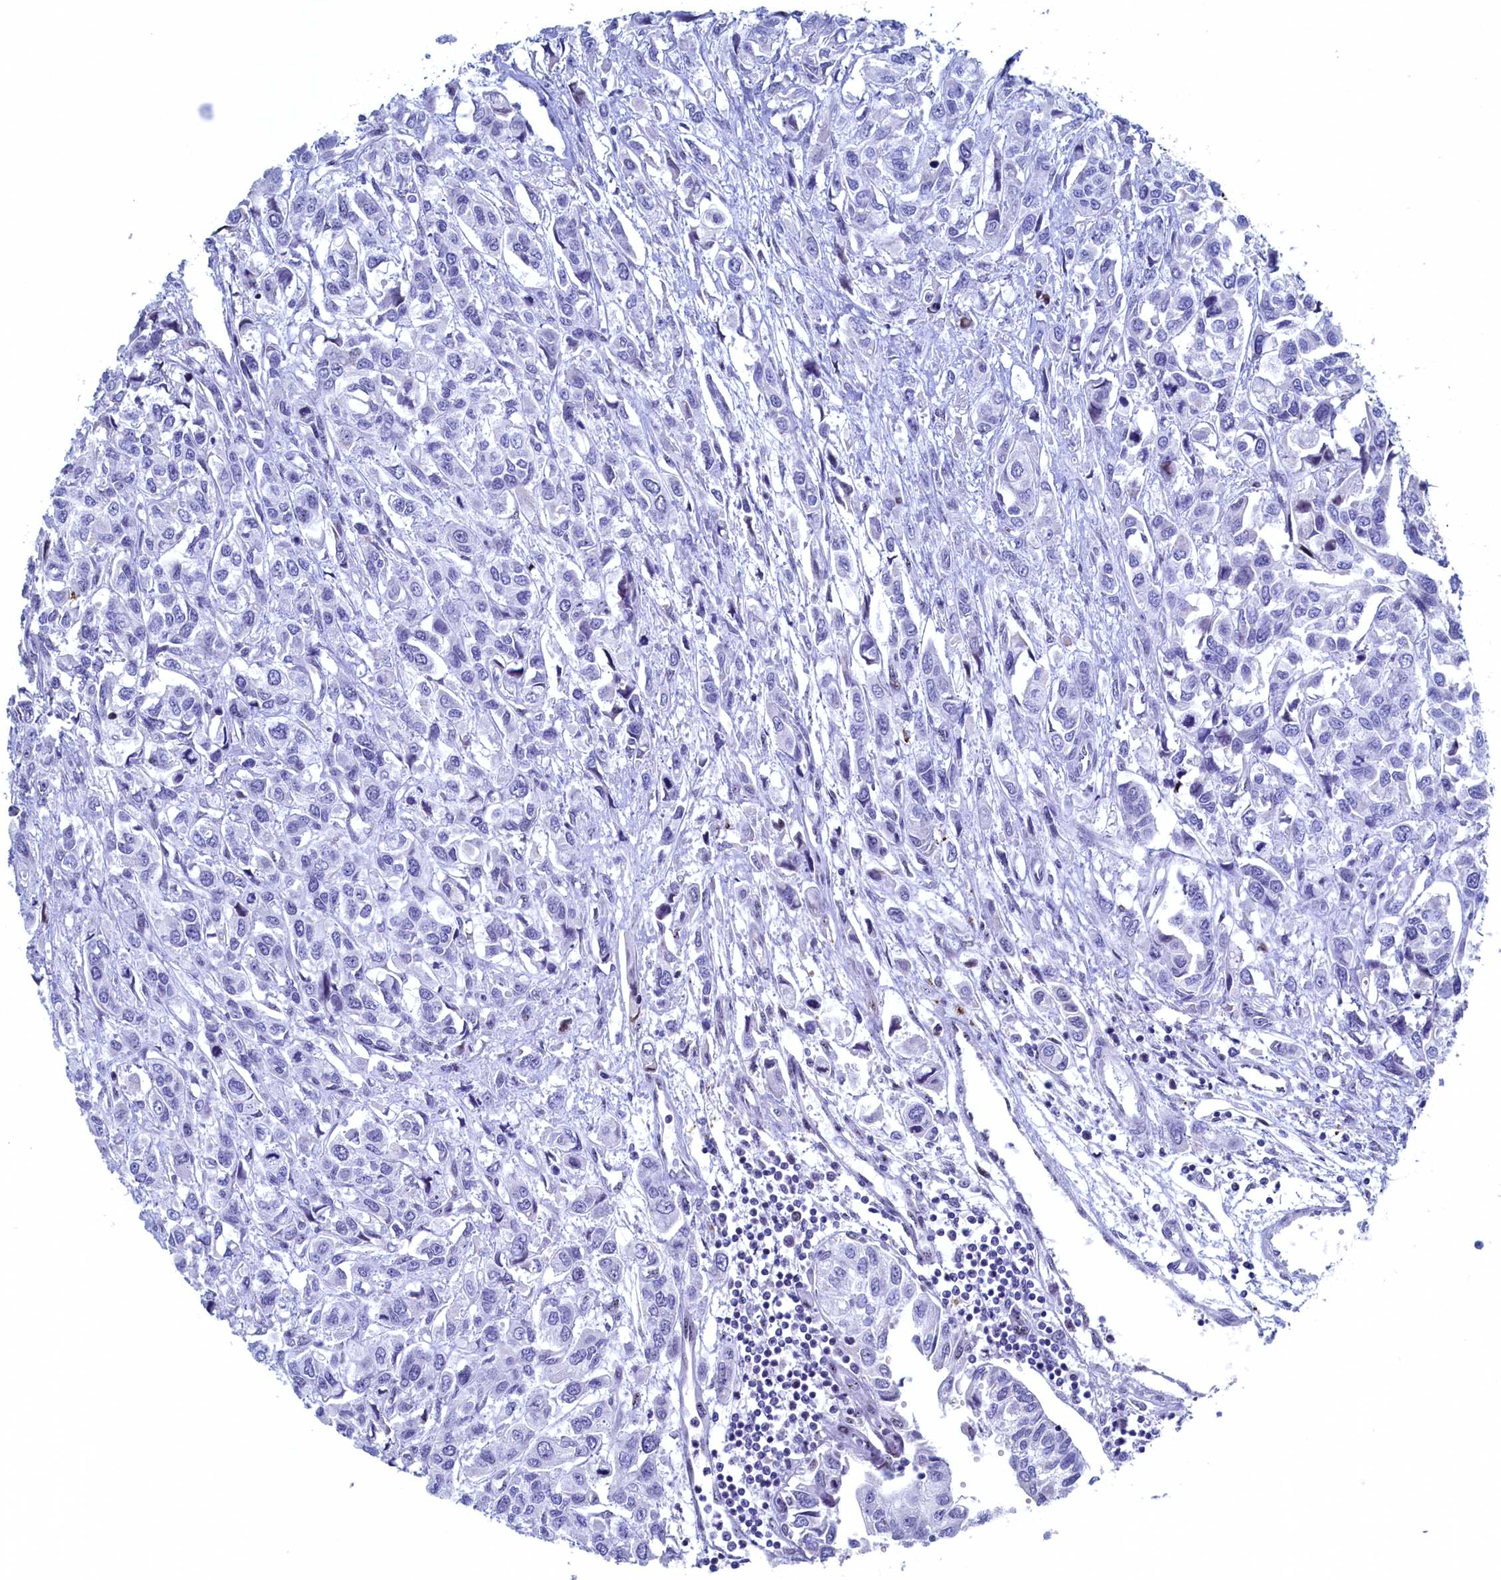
{"staining": {"intensity": "negative", "quantity": "none", "location": "none"}, "tissue": "urothelial cancer", "cell_type": "Tumor cells", "image_type": "cancer", "snomed": [{"axis": "morphology", "description": "Urothelial carcinoma, High grade"}, {"axis": "topography", "description": "Urinary bladder"}], "caption": "Immunohistochemistry (IHC) image of high-grade urothelial carcinoma stained for a protein (brown), which reveals no staining in tumor cells.", "gene": "WDR76", "patient": {"sex": "male", "age": 67}}